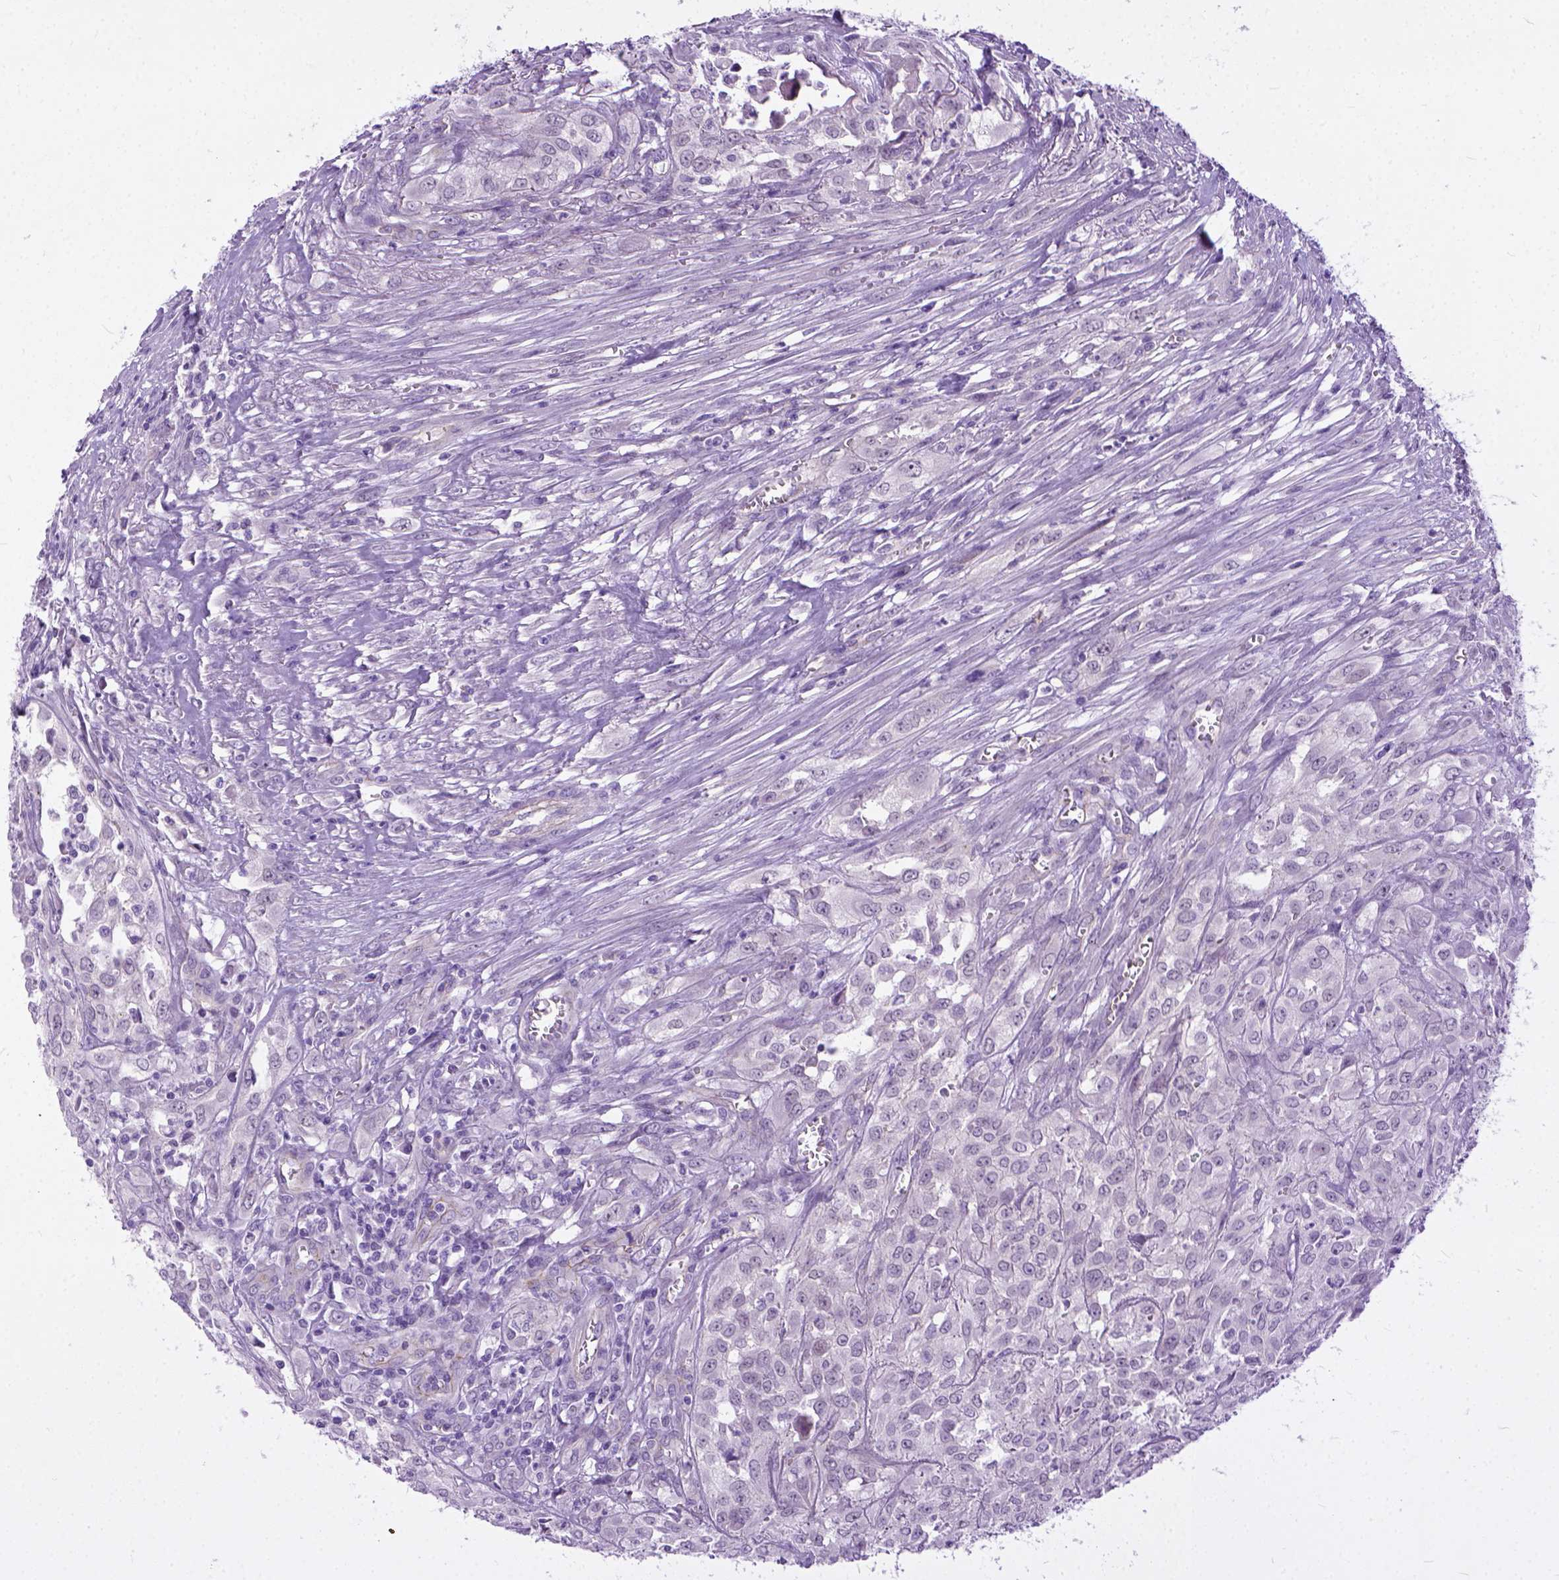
{"staining": {"intensity": "negative", "quantity": "none", "location": "none"}, "tissue": "urothelial cancer", "cell_type": "Tumor cells", "image_type": "cancer", "snomed": [{"axis": "morphology", "description": "Urothelial carcinoma, High grade"}, {"axis": "topography", "description": "Urinary bladder"}], "caption": "Protein analysis of urothelial carcinoma (high-grade) shows no significant positivity in tumor cells.", "gene": "ADGRF1", "patient": {"sex": "male", "age": 67}}